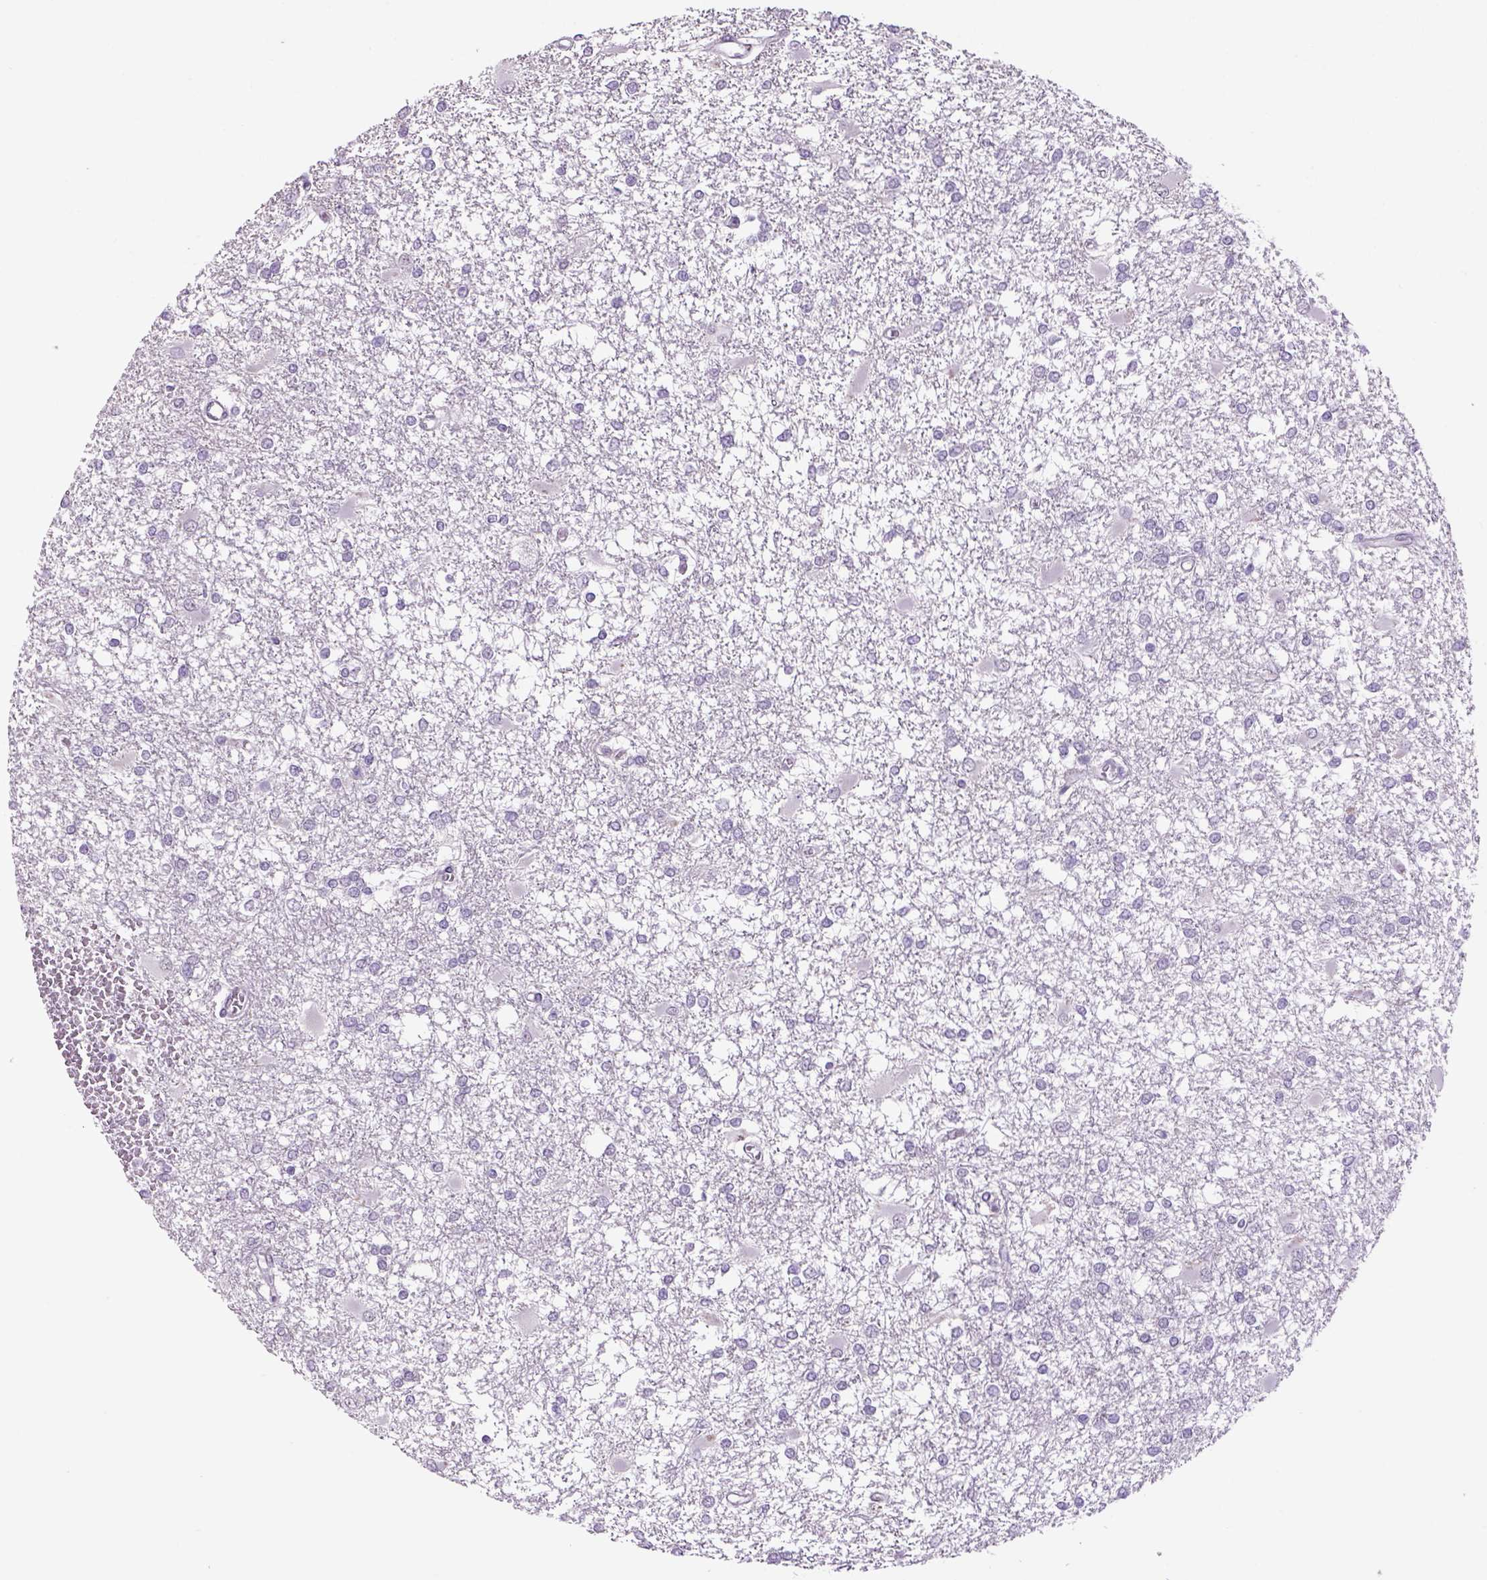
{"staining": {"intensity": "negative", "quantity": "none", "location": "none"}, "tissue": "glioma", "cell_type": "Tumor cells", "image_type": "cancer", "snomed": [{"axis": "morphology", "description": "Glioma, malignant, High grade"}, {"axis": "topography", "description": "Cerebral cortex"}], "caption": "The micrograph exhibits no staining of tumor cells in glioma.", "gene": "DBH", "patient": {"sex": "male", "age": 79}}